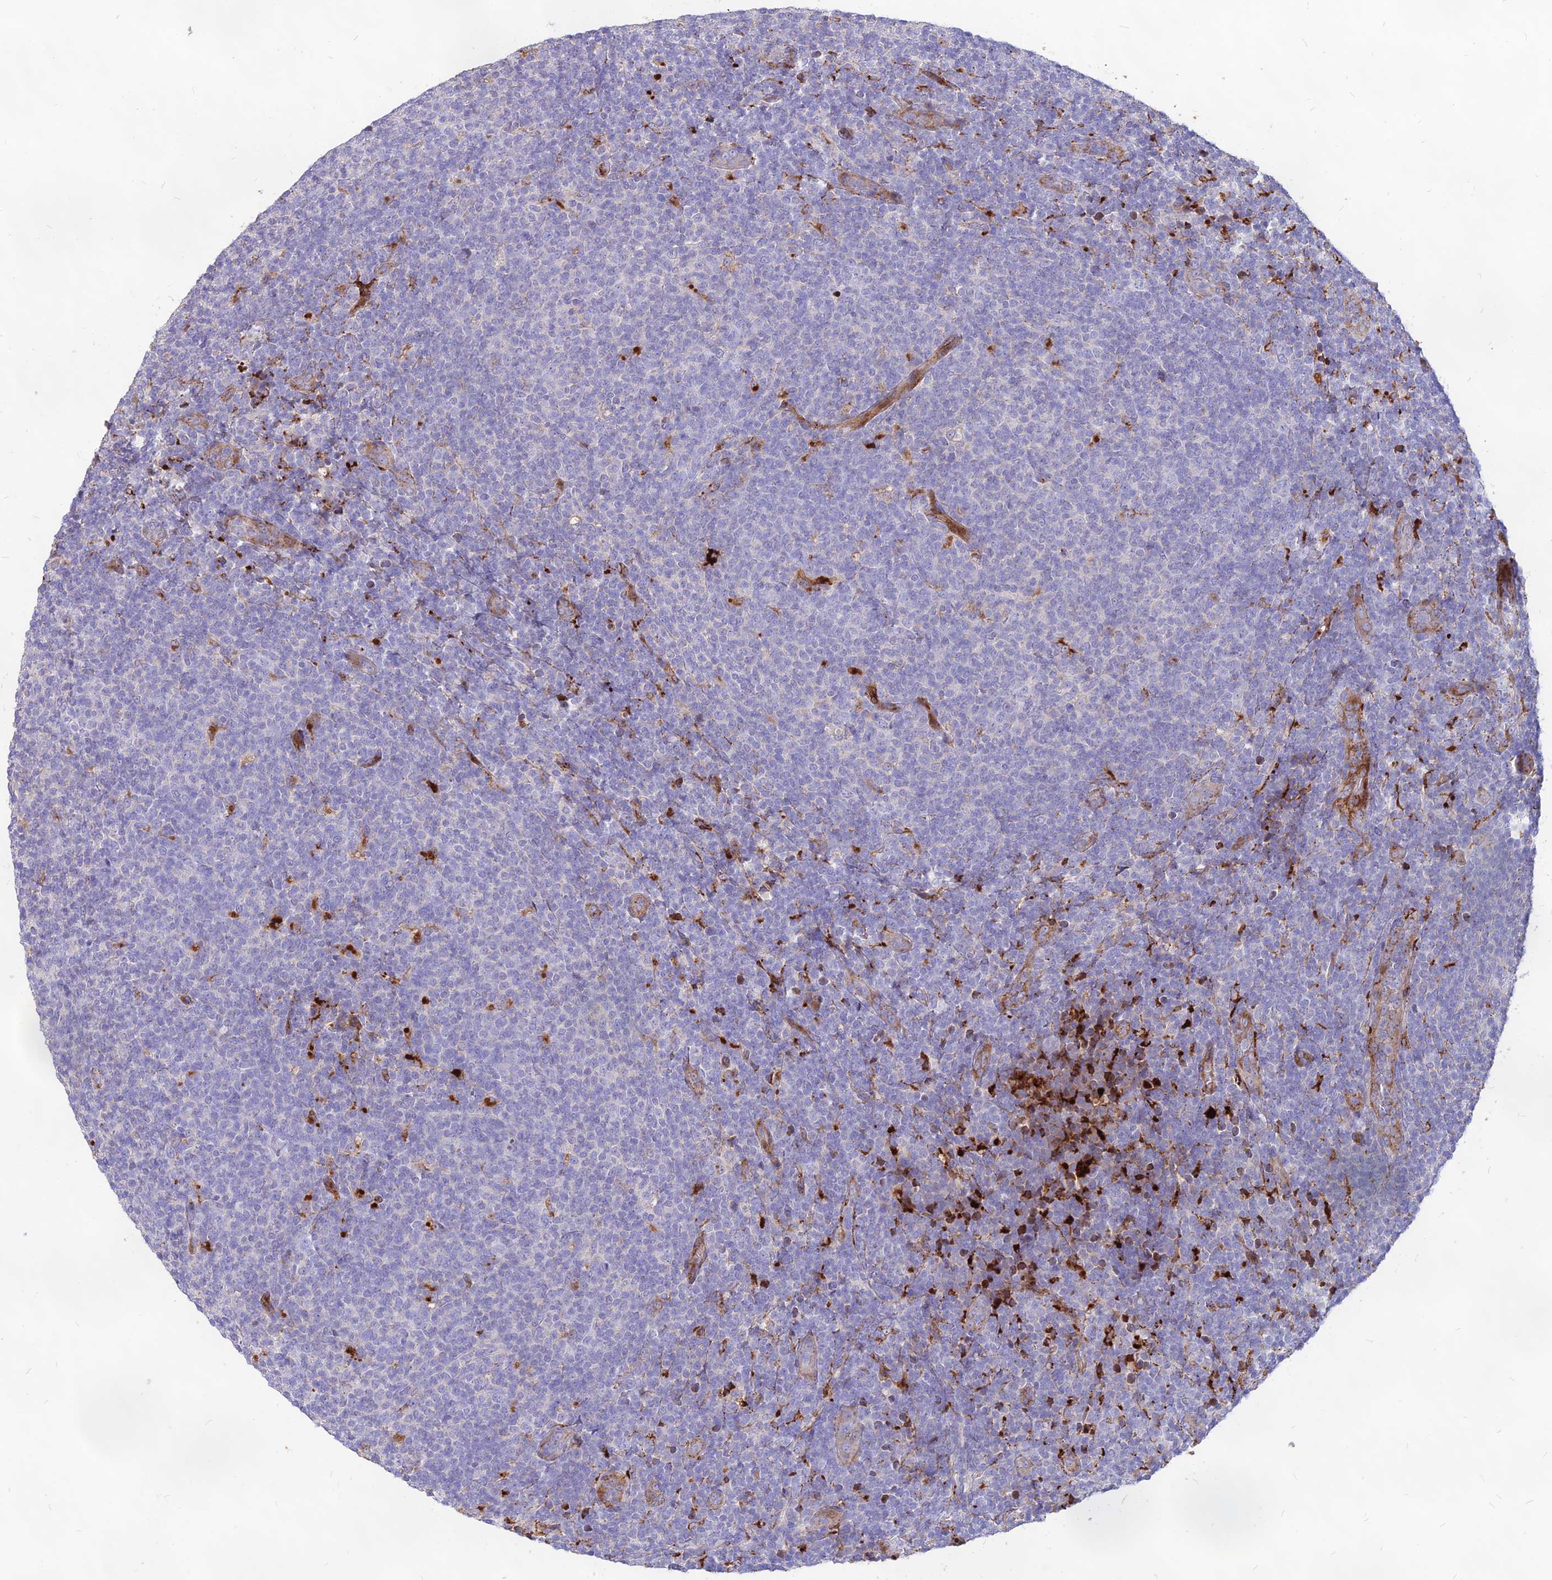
{"staining": {"intensity": "negative", "quantity": "none", "location": "none"}, "tissue": "lymphoma", "cell_type": "Tumor cells", "image_type": "cancer", "snomed": [{"axis": "morphology", "description": "Malignant lymphoma, non-Hodgkin's type, Low grade"}, {"axis": "topography", "description": "Lymph node"}], "caption": "Immunohistochemical staining of lymphoma displays no significant positivity in tumor cells.", "gene": "RIMOC1", "patient": {"sex": "male", "age": 66}}